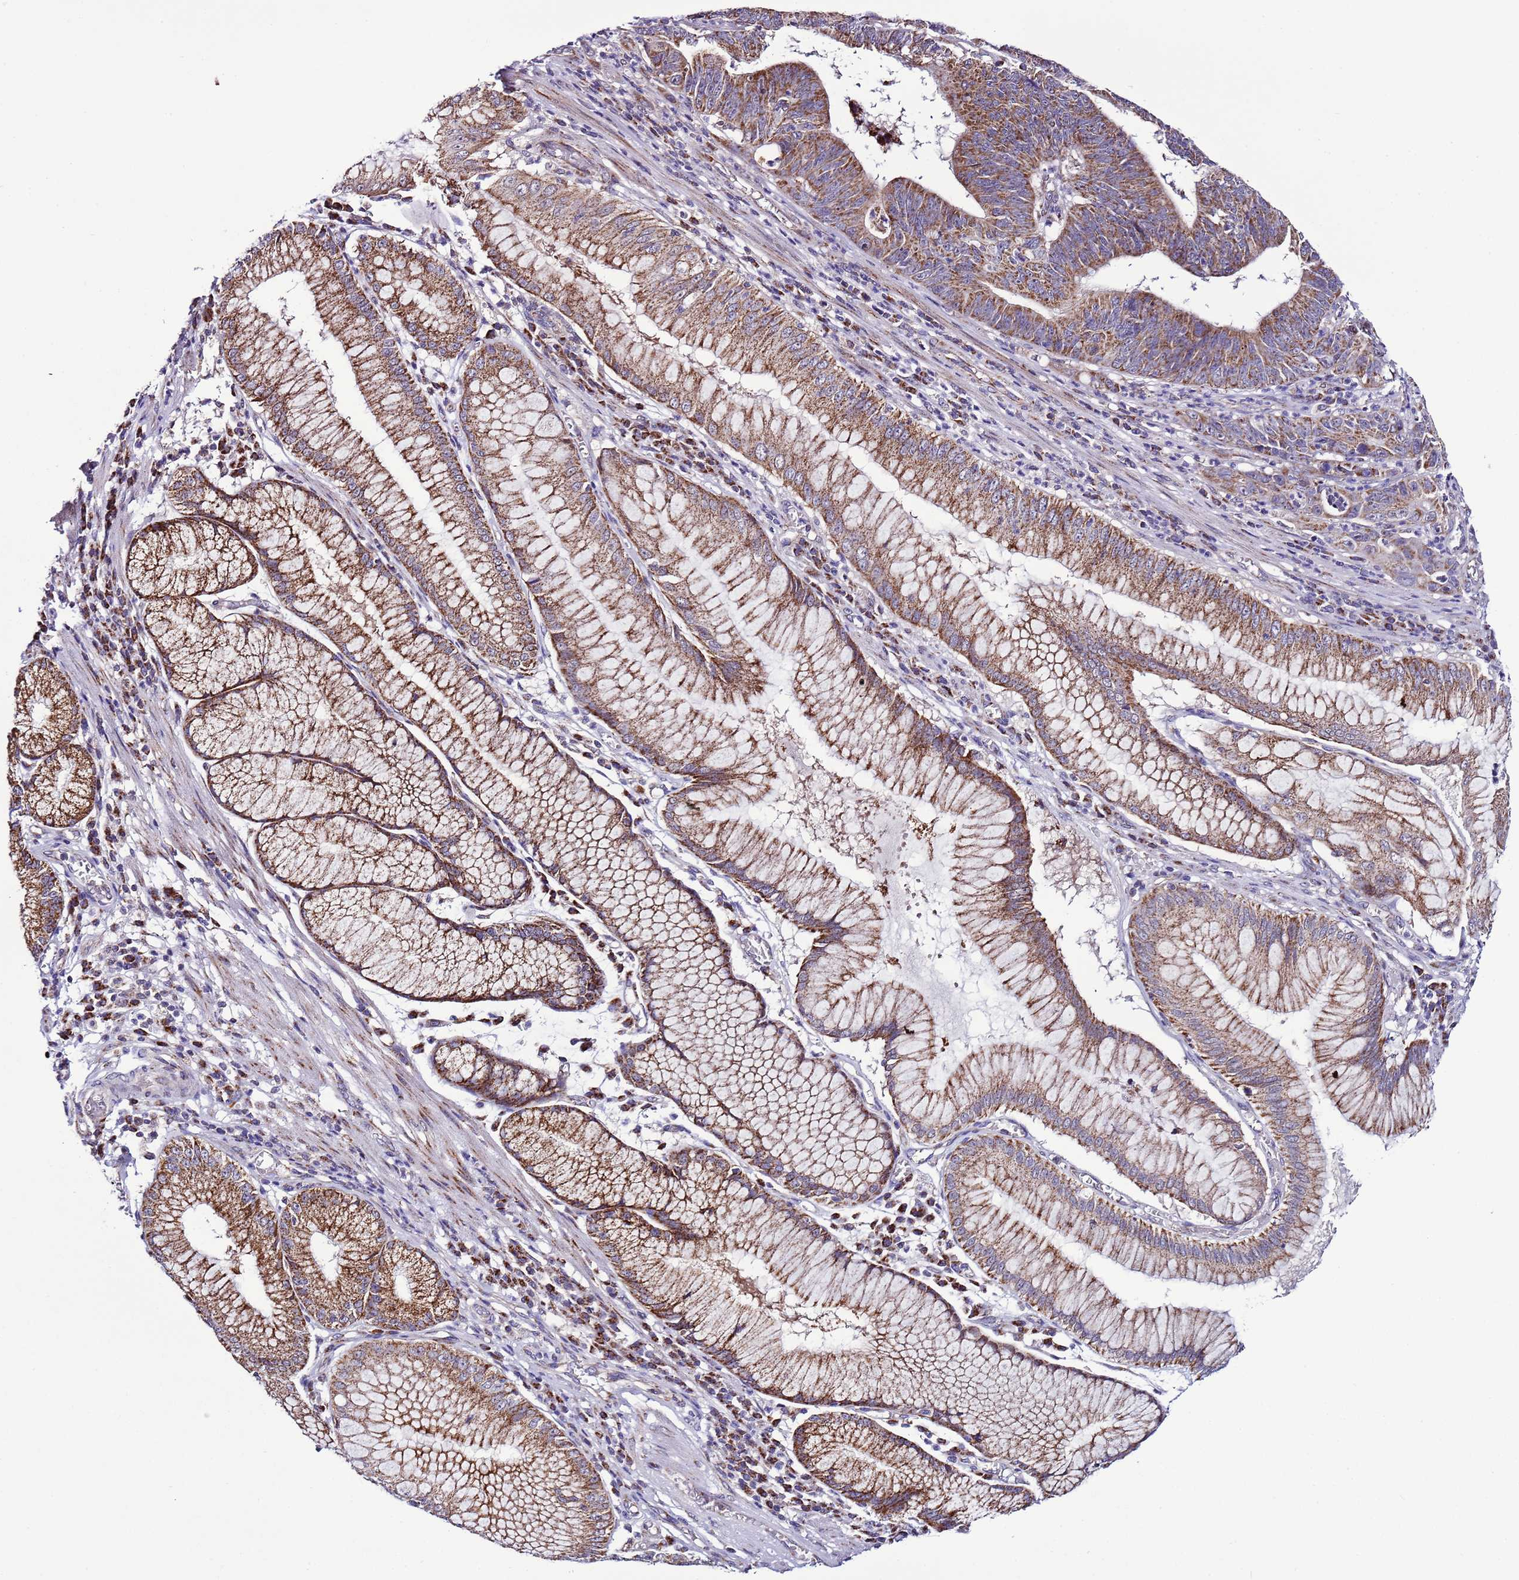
{"staining": {"intensity": "strong", "quantity": ">75%", "location": "cytoplasmic/membranous"}, "tissue": "stomach cancer", "cell_type": "Tumor cells", "image_type": "cancer", "snomed": [{"axis": "morphology", "description": "Adenocarcinoma, NOS"}, {"axis": "topography", "description": "Stomach"}], "caption": "Stomach cancer tissue reveals strong cytoplasmic/membranous positivity in approximately >75% of tumor cells, visualized by immunohistochemistry. (Stains: DAB in brown, nuclei in blue, Microscopy: brightfield microscopy at high magnification).", "gene": "UEVLD", "patient": {"sex": "male", "age": 59}}